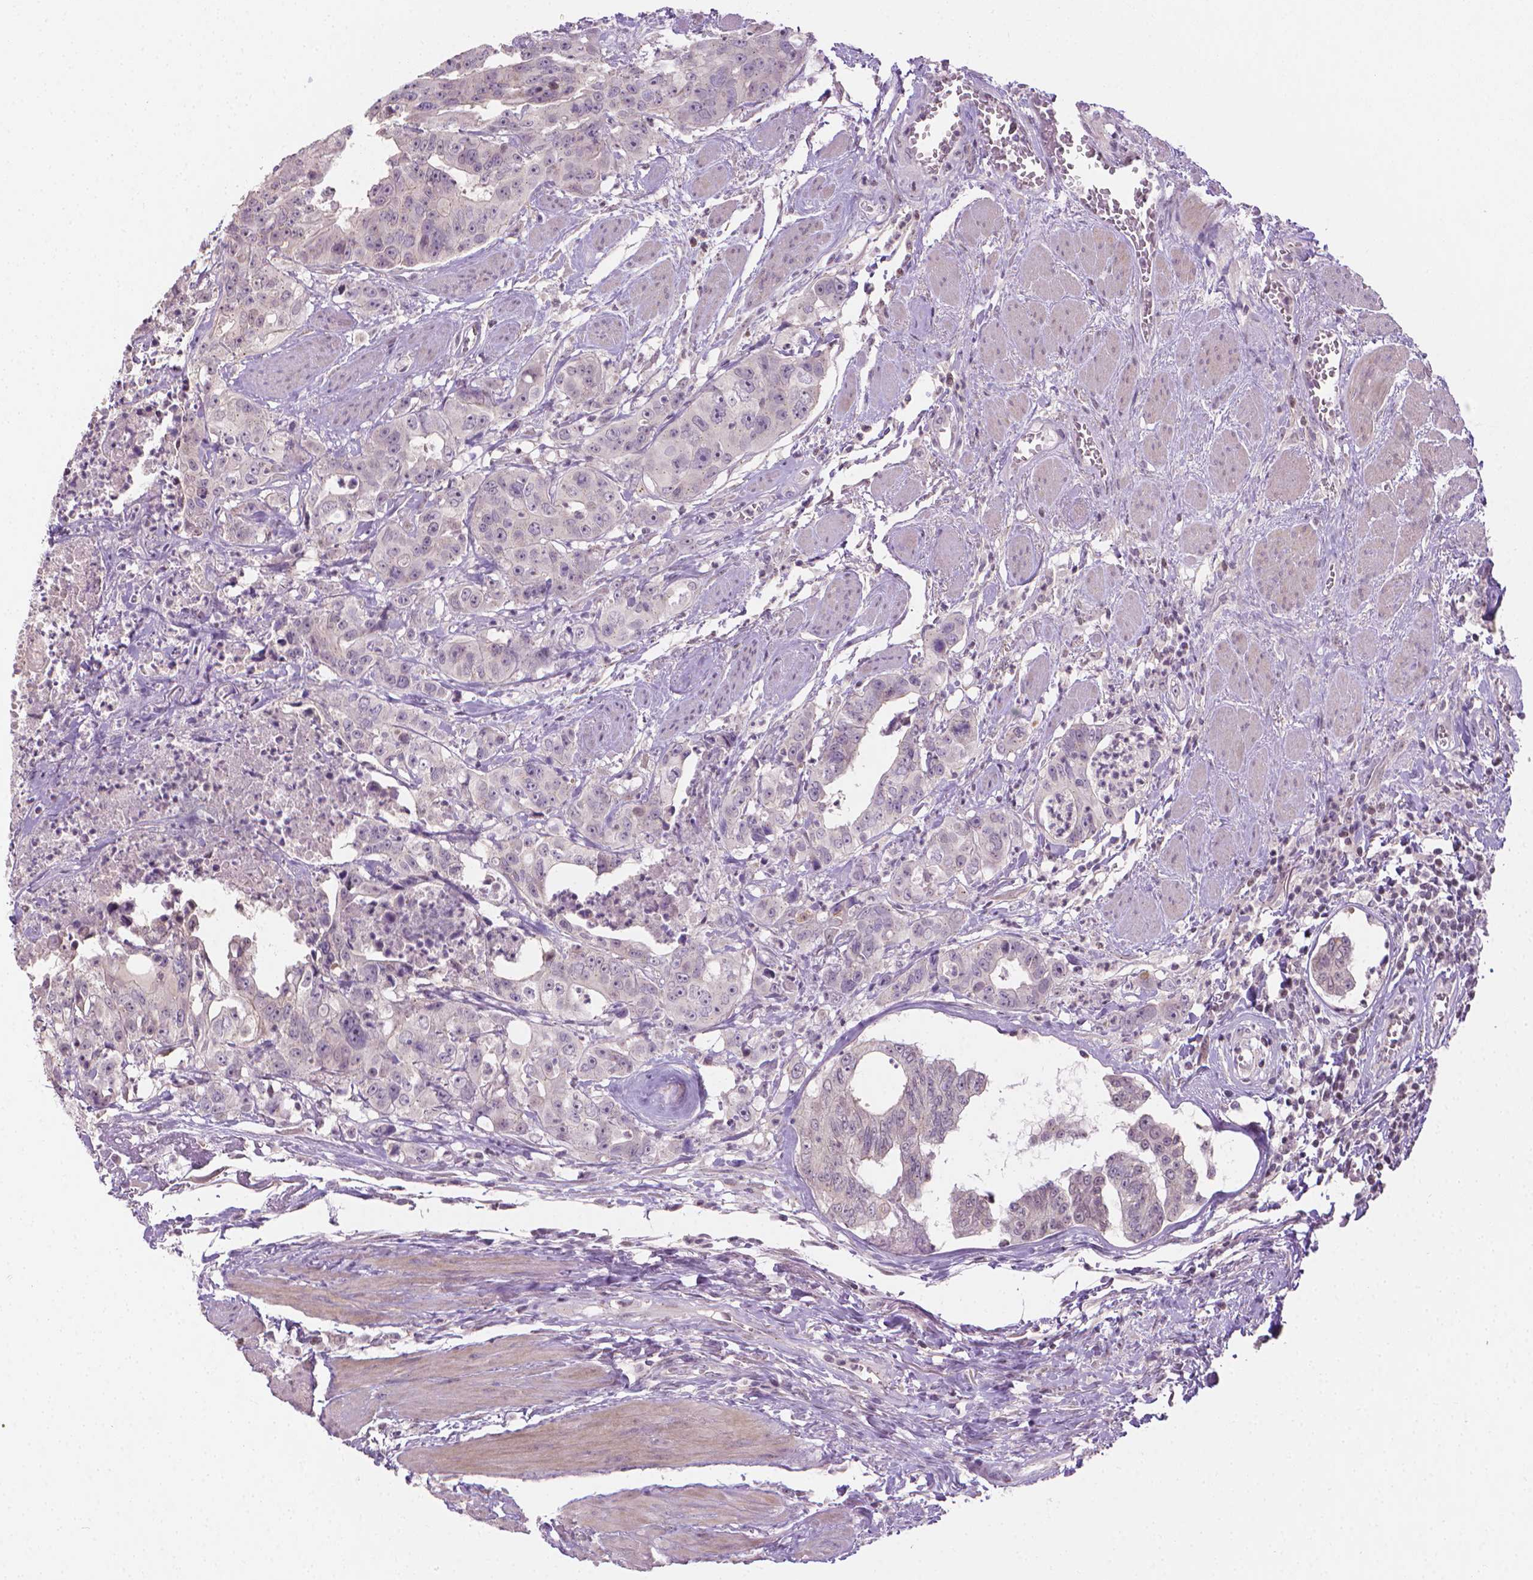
{"staining": {"intensity": "negative", "quantity": "none", "location": "none"}, "tissue": "colorectal cancer", "cell_type": "Tumor cells", "image_type": "cancer", "snomed": [{"axis": "morphology", "description": "Adenocarcinoma, NOS"}, {"axis": "topography", "description": "Rectum"}], "caption": "The IHC photomicrograph has no significant positivity in tumor cells of adenocarcinoma (colorectal) tissue.", "gene": "NCAN", "patient": {"sex": "female", "age": 62}}